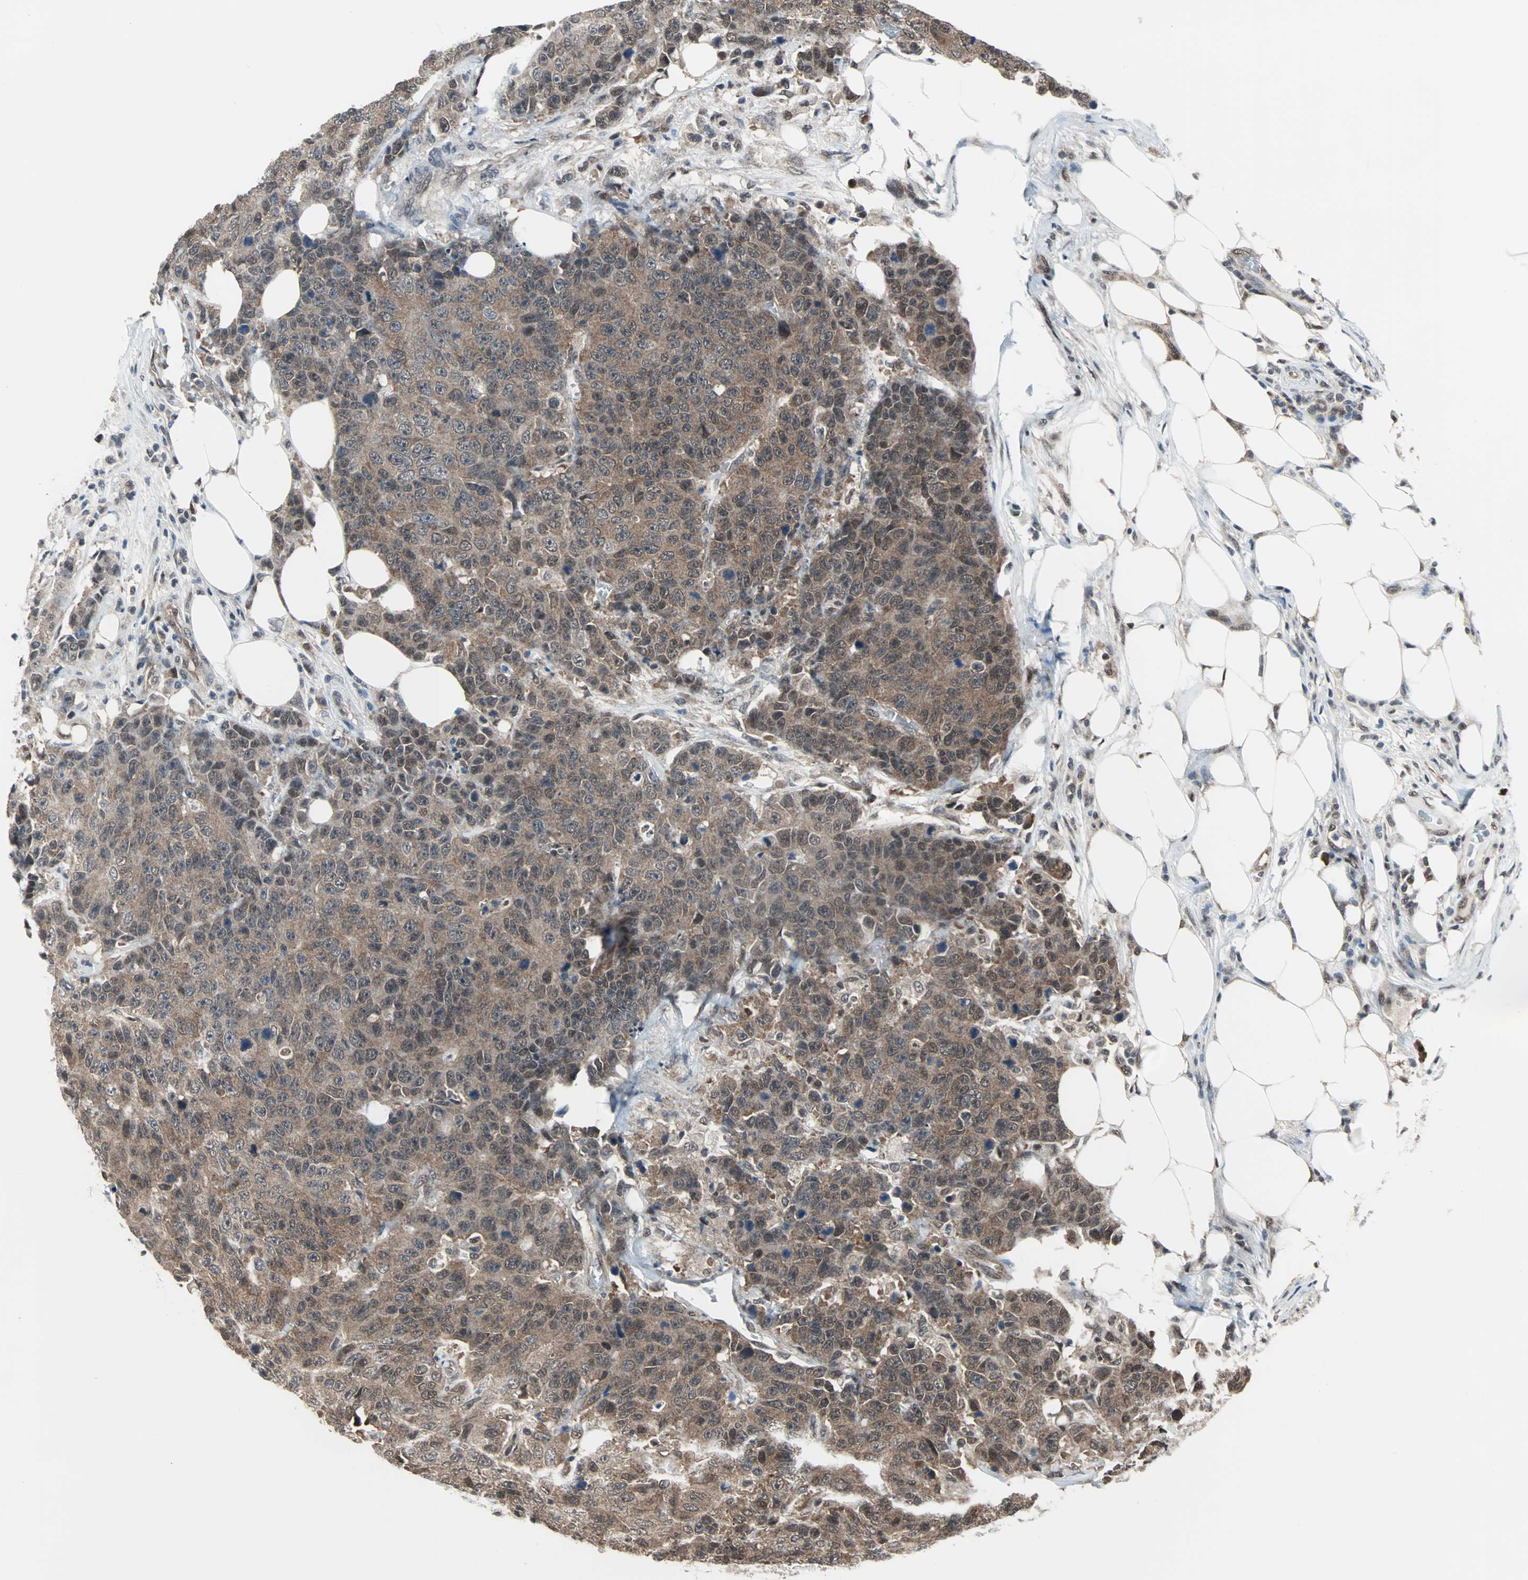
{"staining": {"intensity": "moderate", "quantity": ">75%", "location": "cytoplasmic/membranous,nuclear"}, "tissue": "colorectal cancer", "cell_type": "Tumor cells", "image_type": "cancer", "snomed": [{"axis": "morphology", "description": "Adenocarcinoma, NOS"}, {"axis": "topography", "description": "Colon"}], "caption": "This histopathology image reveals IHC staining of human colorectal adenocarcinoma, with medium moderate cytoplasmic/membranous and nuclear positivity in about >75% of tumor cells.", "gene": "VCP", "patient": {"sex": "female", "age": 86}}